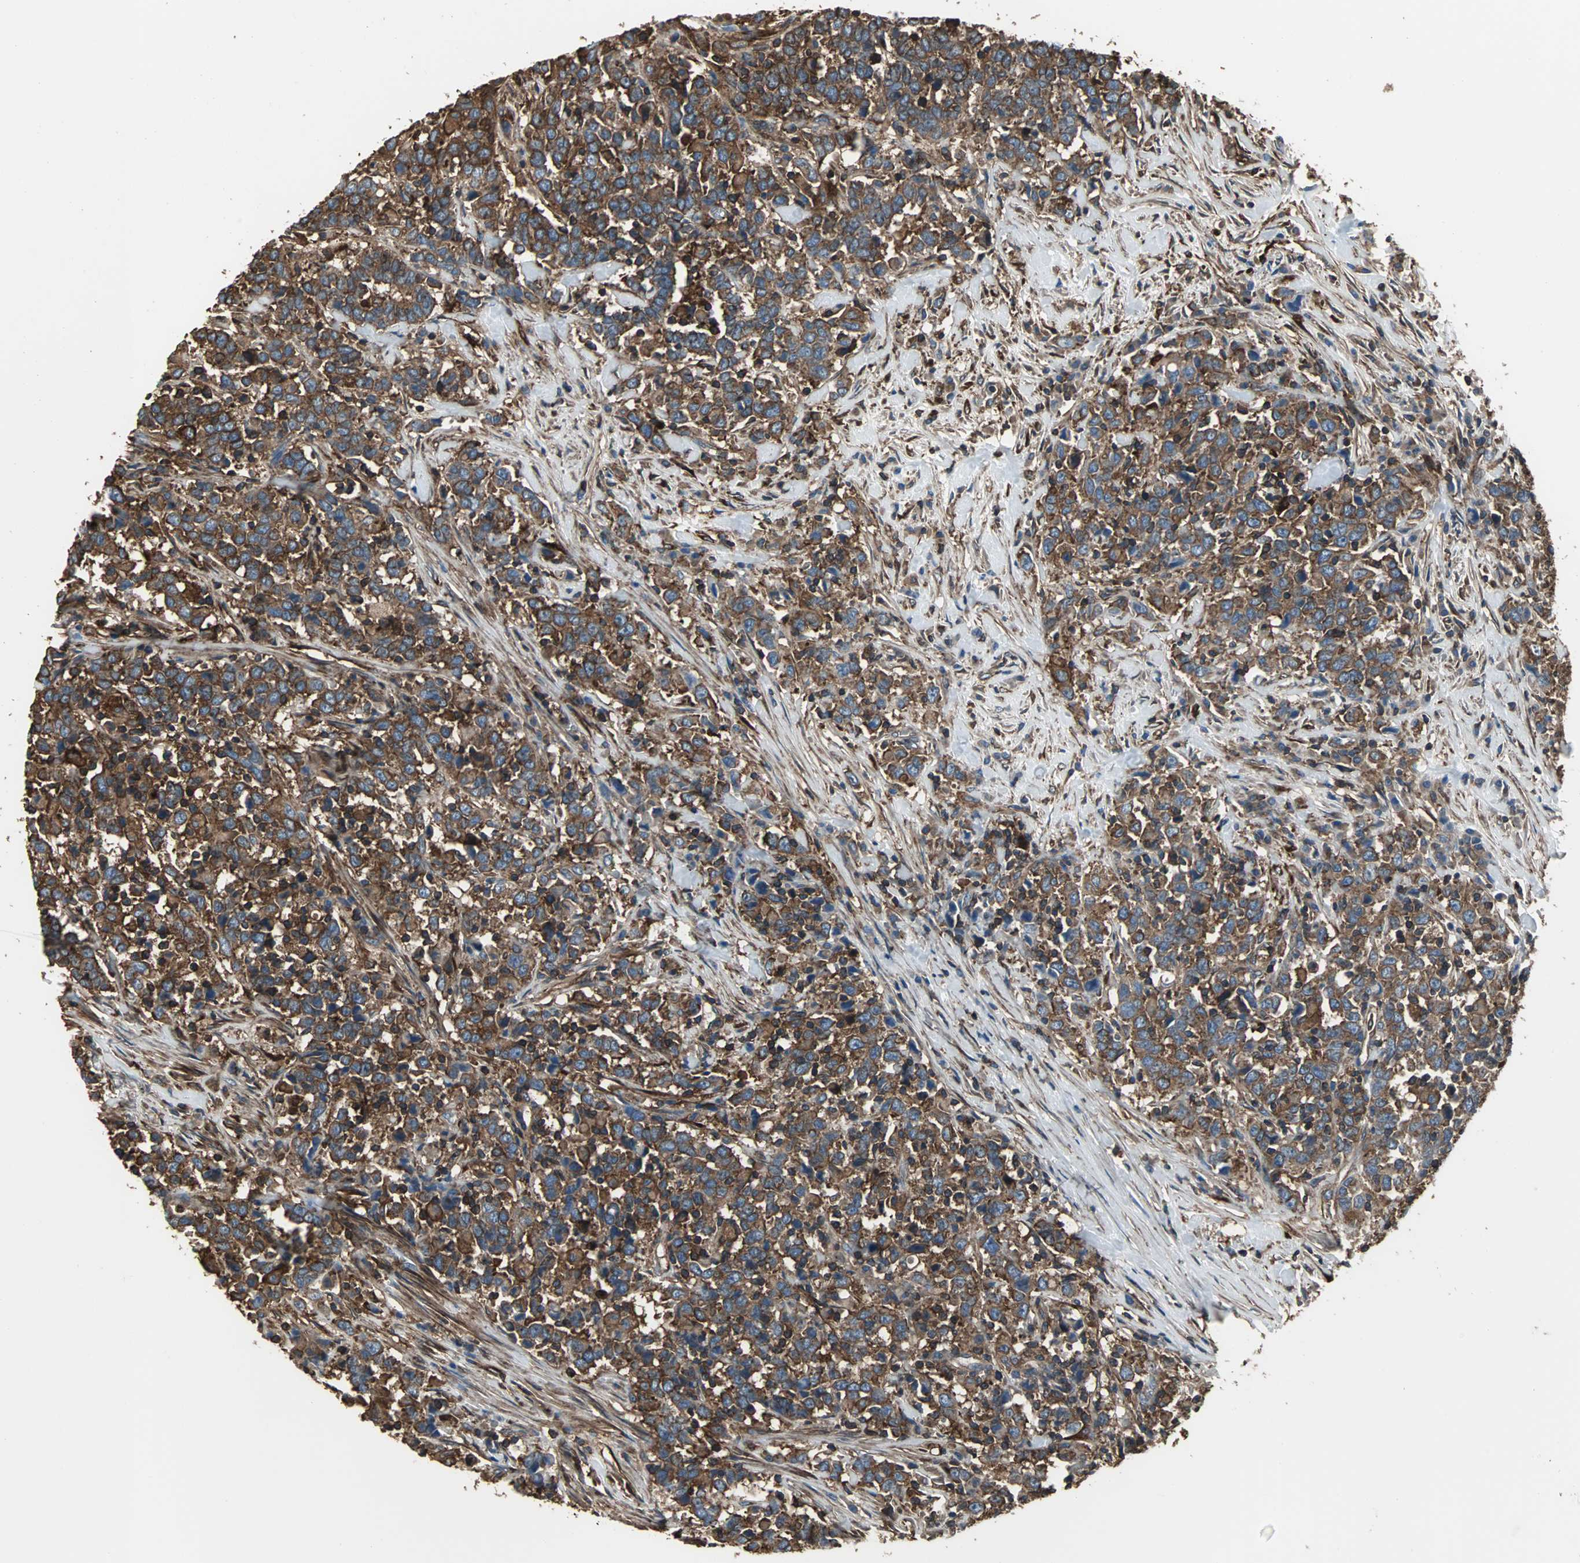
{"staining": {"intensity": "strong", "quantity": ">75%", "location": "cytoplasmic/membranous"}, "tissue": "urothelial cancer", "cell_type": "Tumor cells", "image_type": "cancer", "snomed": [{"axis": "morphology", "description": "Urothelial carcinoma, High grade"}, {"axis": "topography", "description": "Urinary bladder"}], "caption": "Strong cytoplasmic/membranous positivity for a protein is seen in about >75% of tumor cells of urothelial cancer using IHC.", "gene": "ACTN1", "patient": {"sex": "male", "age": 61}}